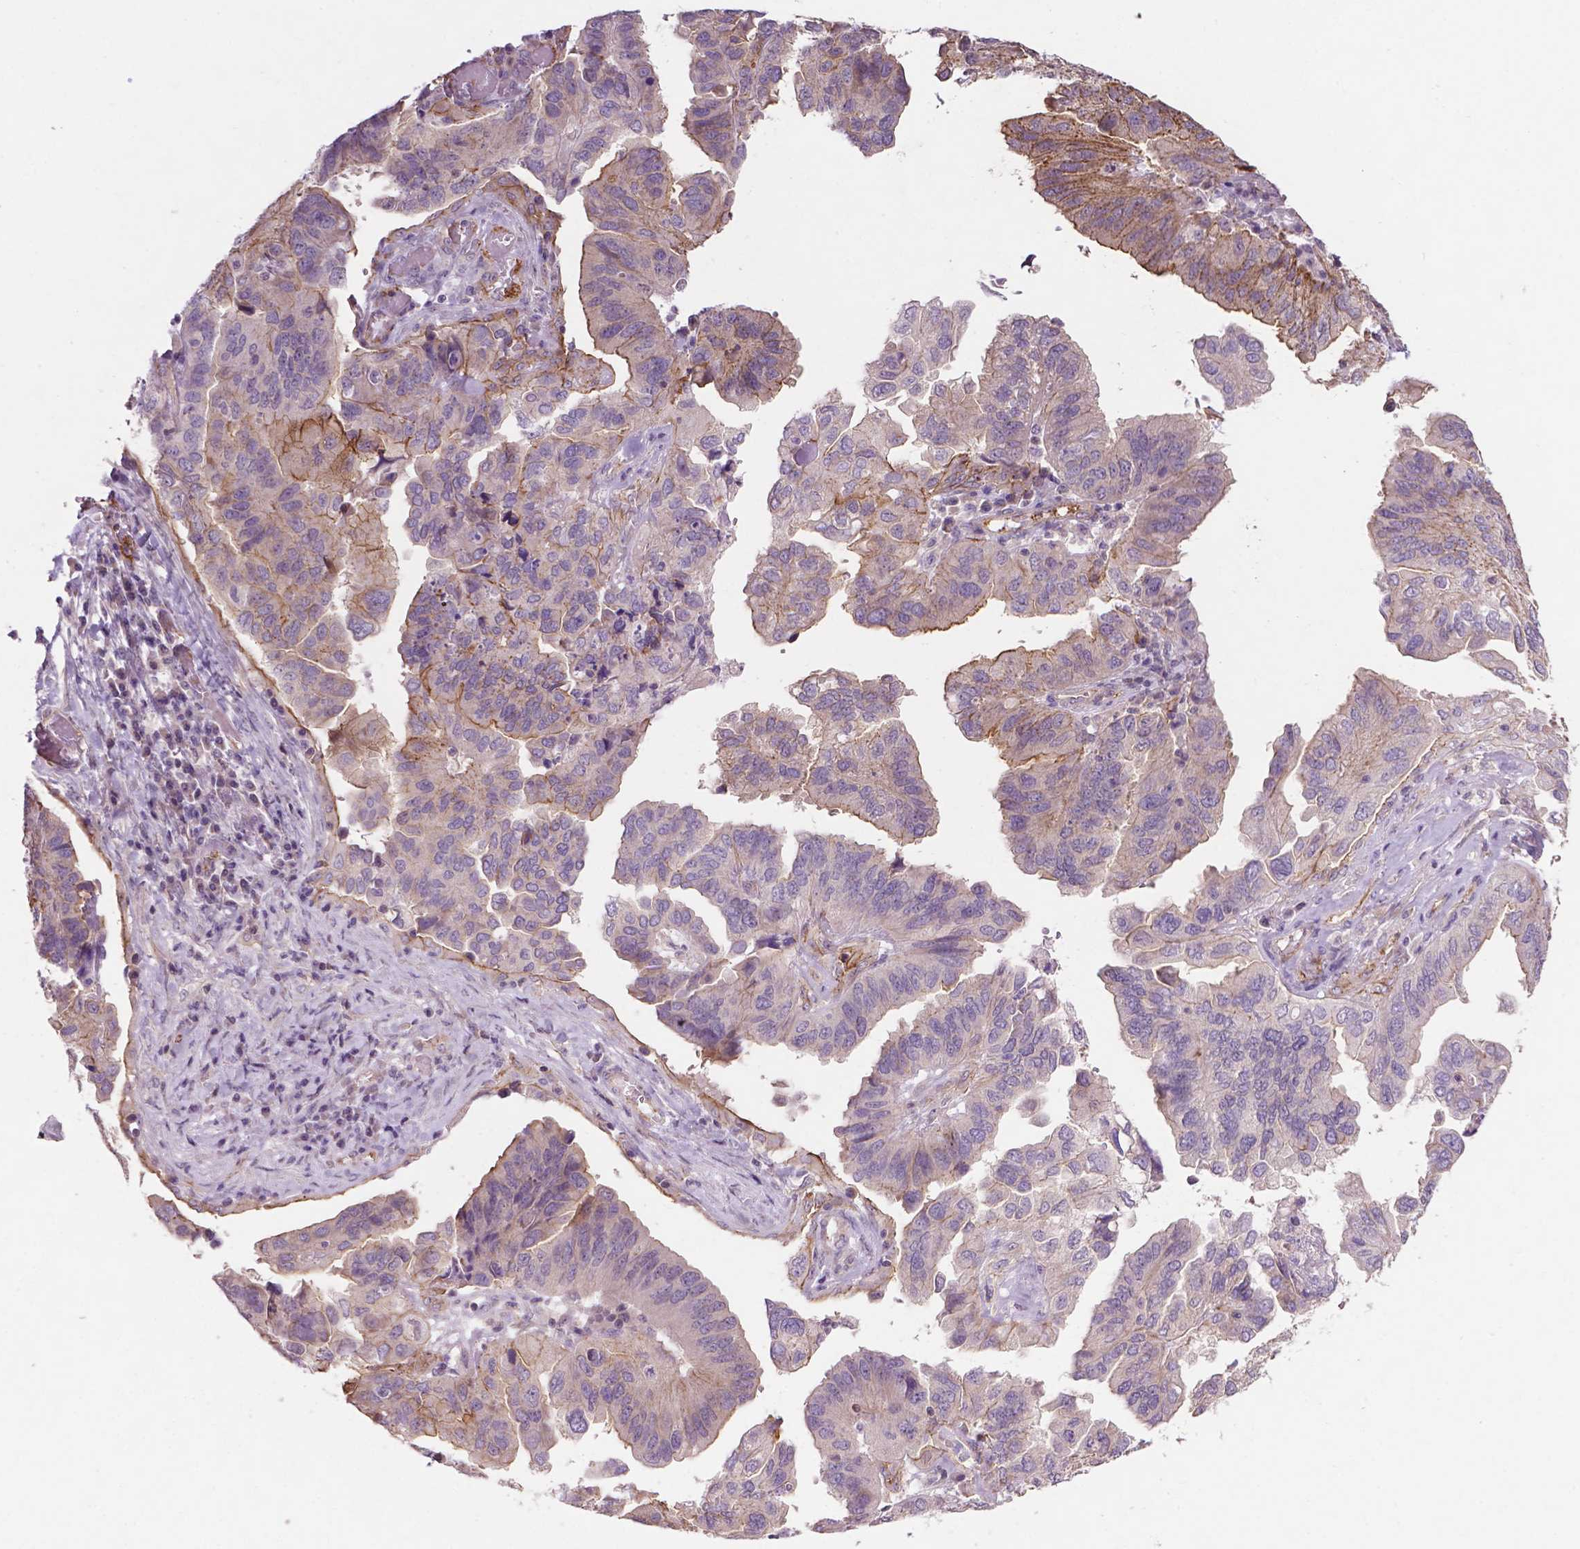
{"staining": {"intensity": "moderate", "quantity": "<25%", "location": "cytoplasmic/membranous"}, "tissue": "ovarian cancer", "cell_type": "Tumor cells", "image_type": "cancer", "snomed": [{"axis": "morphology", "description": "Cystadenocarcinoma, serous, NOS"}, {"axis": "topography", "description": "Ovary"}], "caption": "Ovarian cancer stained for a protein (brown) exhibits moderate cytoplasmic/membranous positive expression in approximately <25% of tumor cells.", "gene": "ARL5C", "patient": {"sex": "female", "age": 79}}